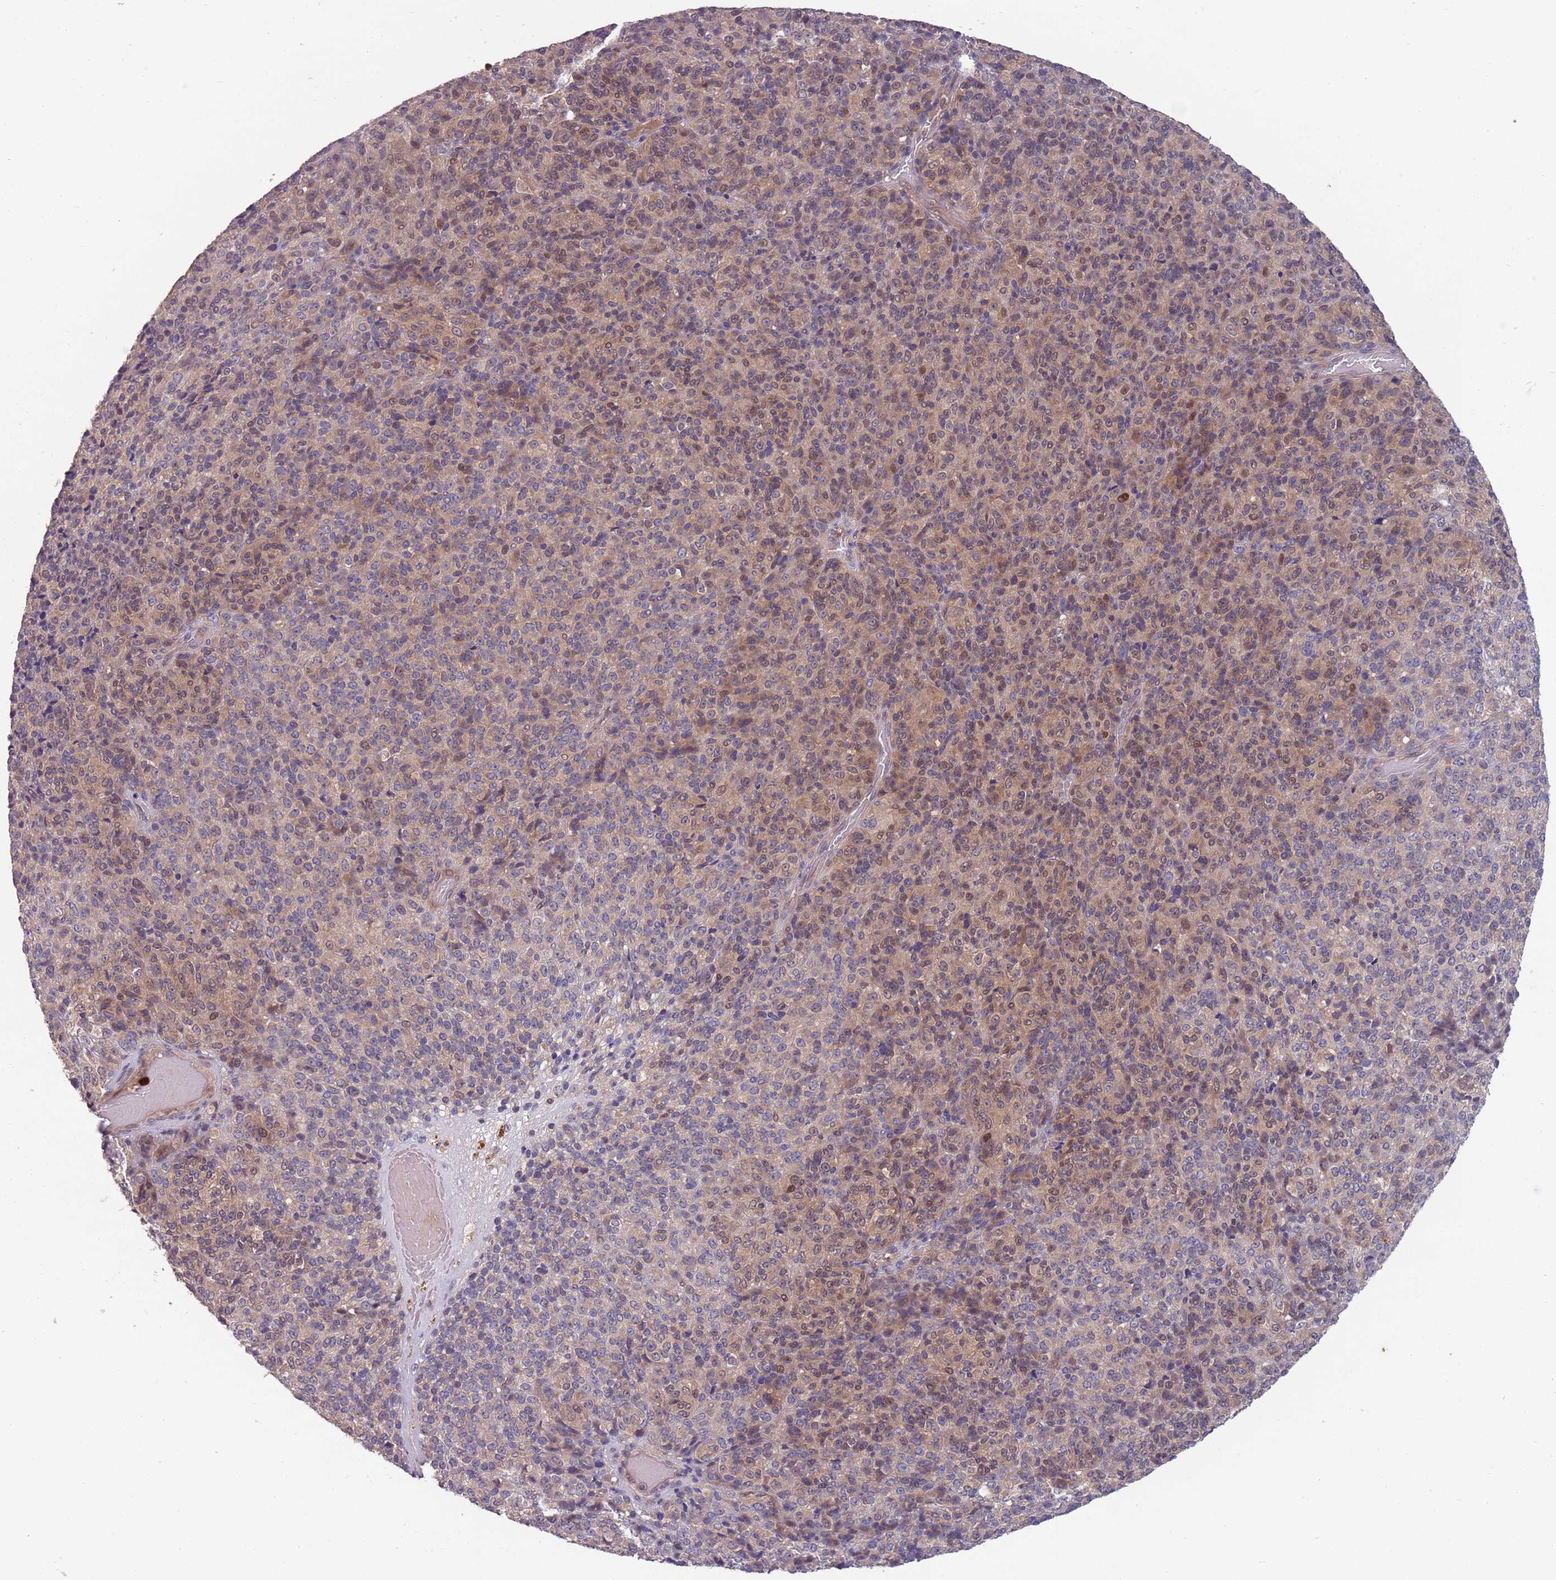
{"staining": {"intensity": "weak", "quantity": "25%-75%", "location": "cytoplasmic/membranous,nuclear"}, "tissue": "melanoma", "cell_type": "Tumor cells", "image_type": "cancer", "snomed": [{"axis": "morphology", "description": "Malignant melanoma, Metastatic site"}, {"axis": "topography", "description": "Brain"}], "caption": "Malignant melanoma (metastatic site) stained with a brown dye shows weak cytoplasmic/membranous and nuclear positive expression in approximately 25%-75% of tumor cells.", "gene": "TYW1", "patient": {"sex": "female", "age": 56}}